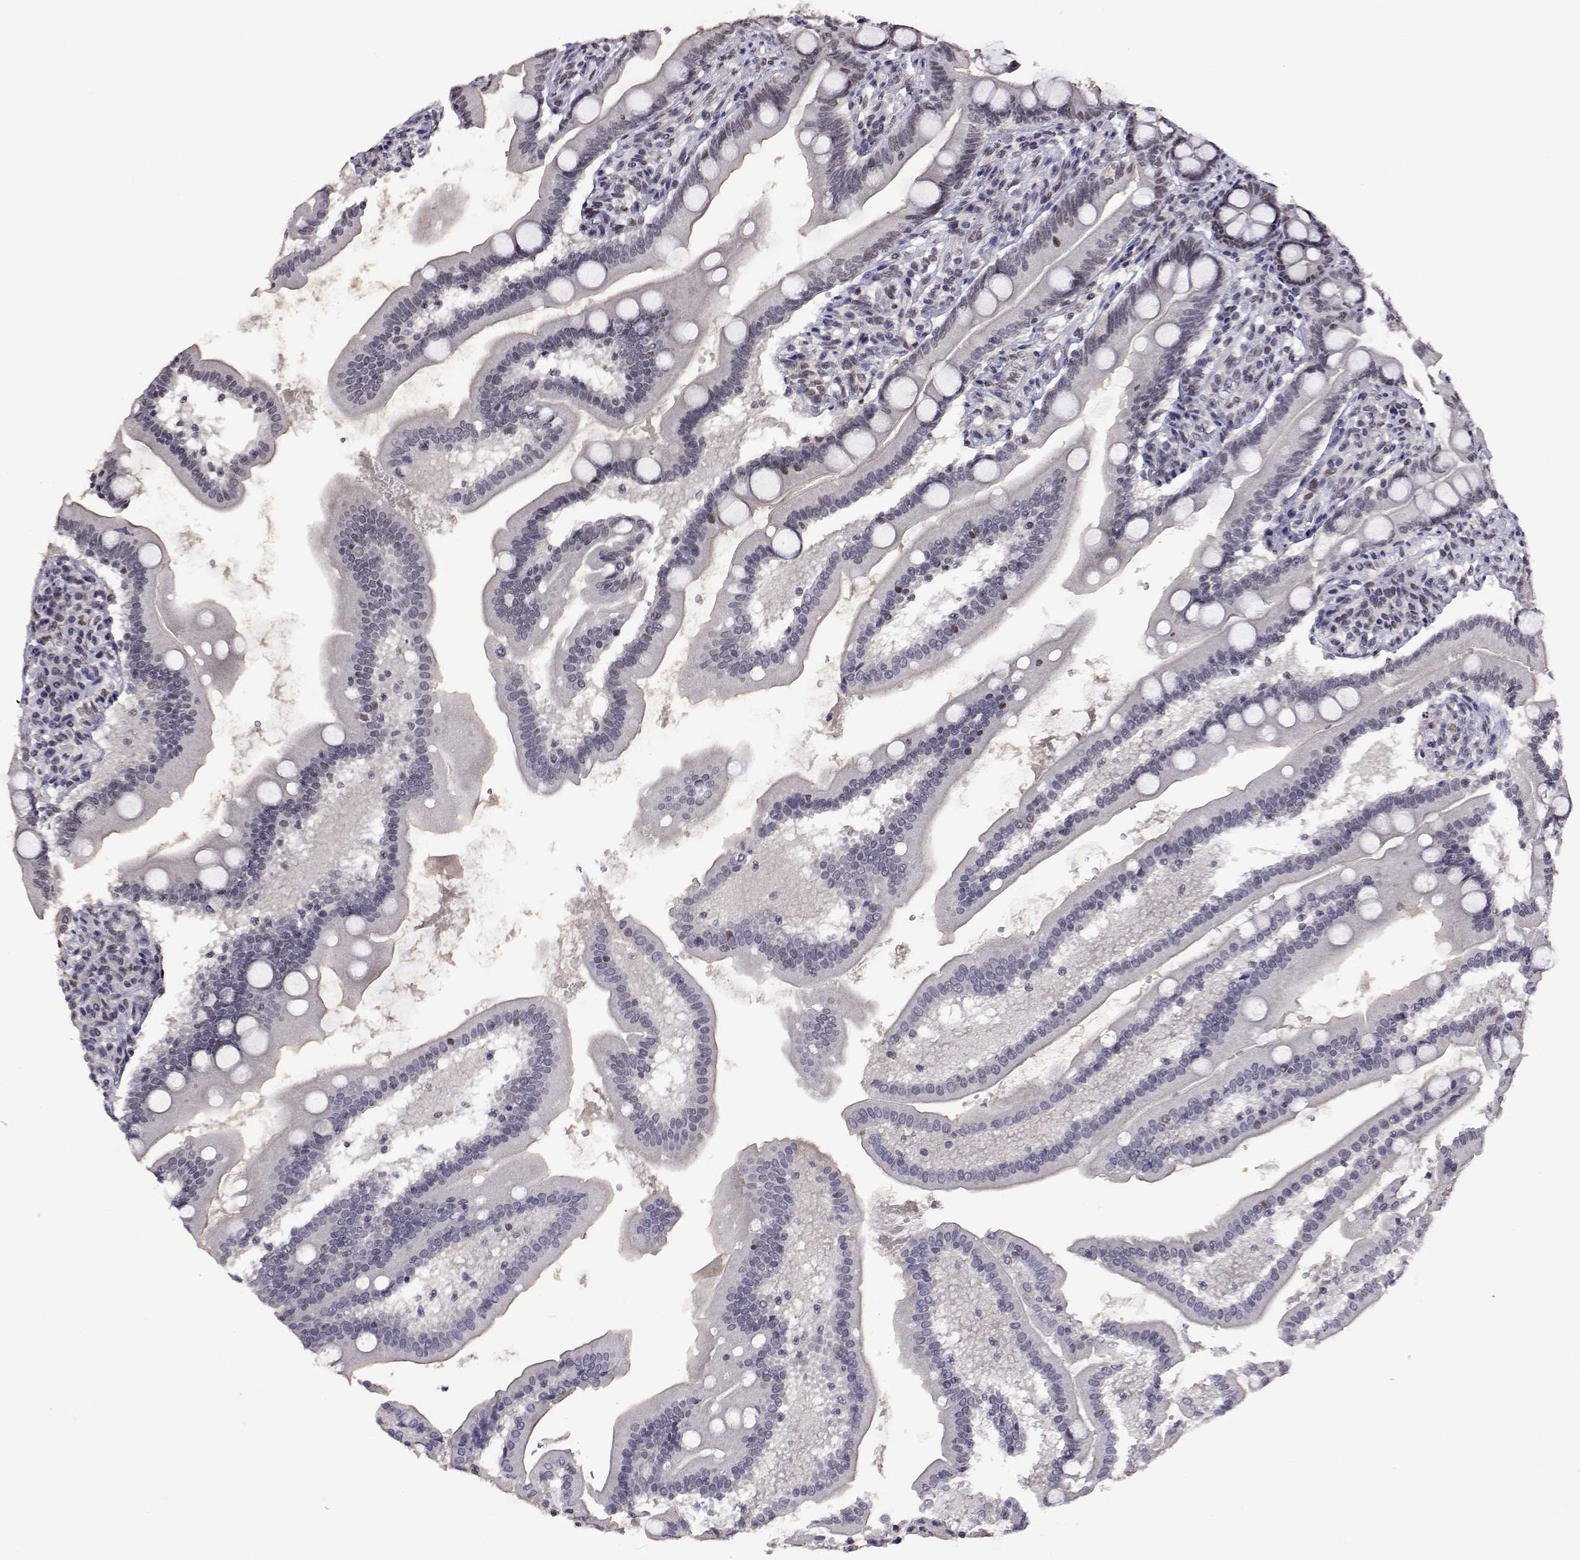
{"staining": {"intensity": "moderate", "quantity": "25%-75%", "location": "nuclear"}, "tissue": "duodenum", "cell_type": "Glandular cells", "image_type": "normal", "snomed": [{"axis": "morphology", "description": "Normal tissue, NOS"}, {"axis": "topography", "description": "Duodenum"}], "caption": "The immunohistochemical stain shows moderate nuclear positivity in glandular cells of normal duodenum.", "gene": "HNRNPA0", "patient": {"sex": "female", "age": 67}}